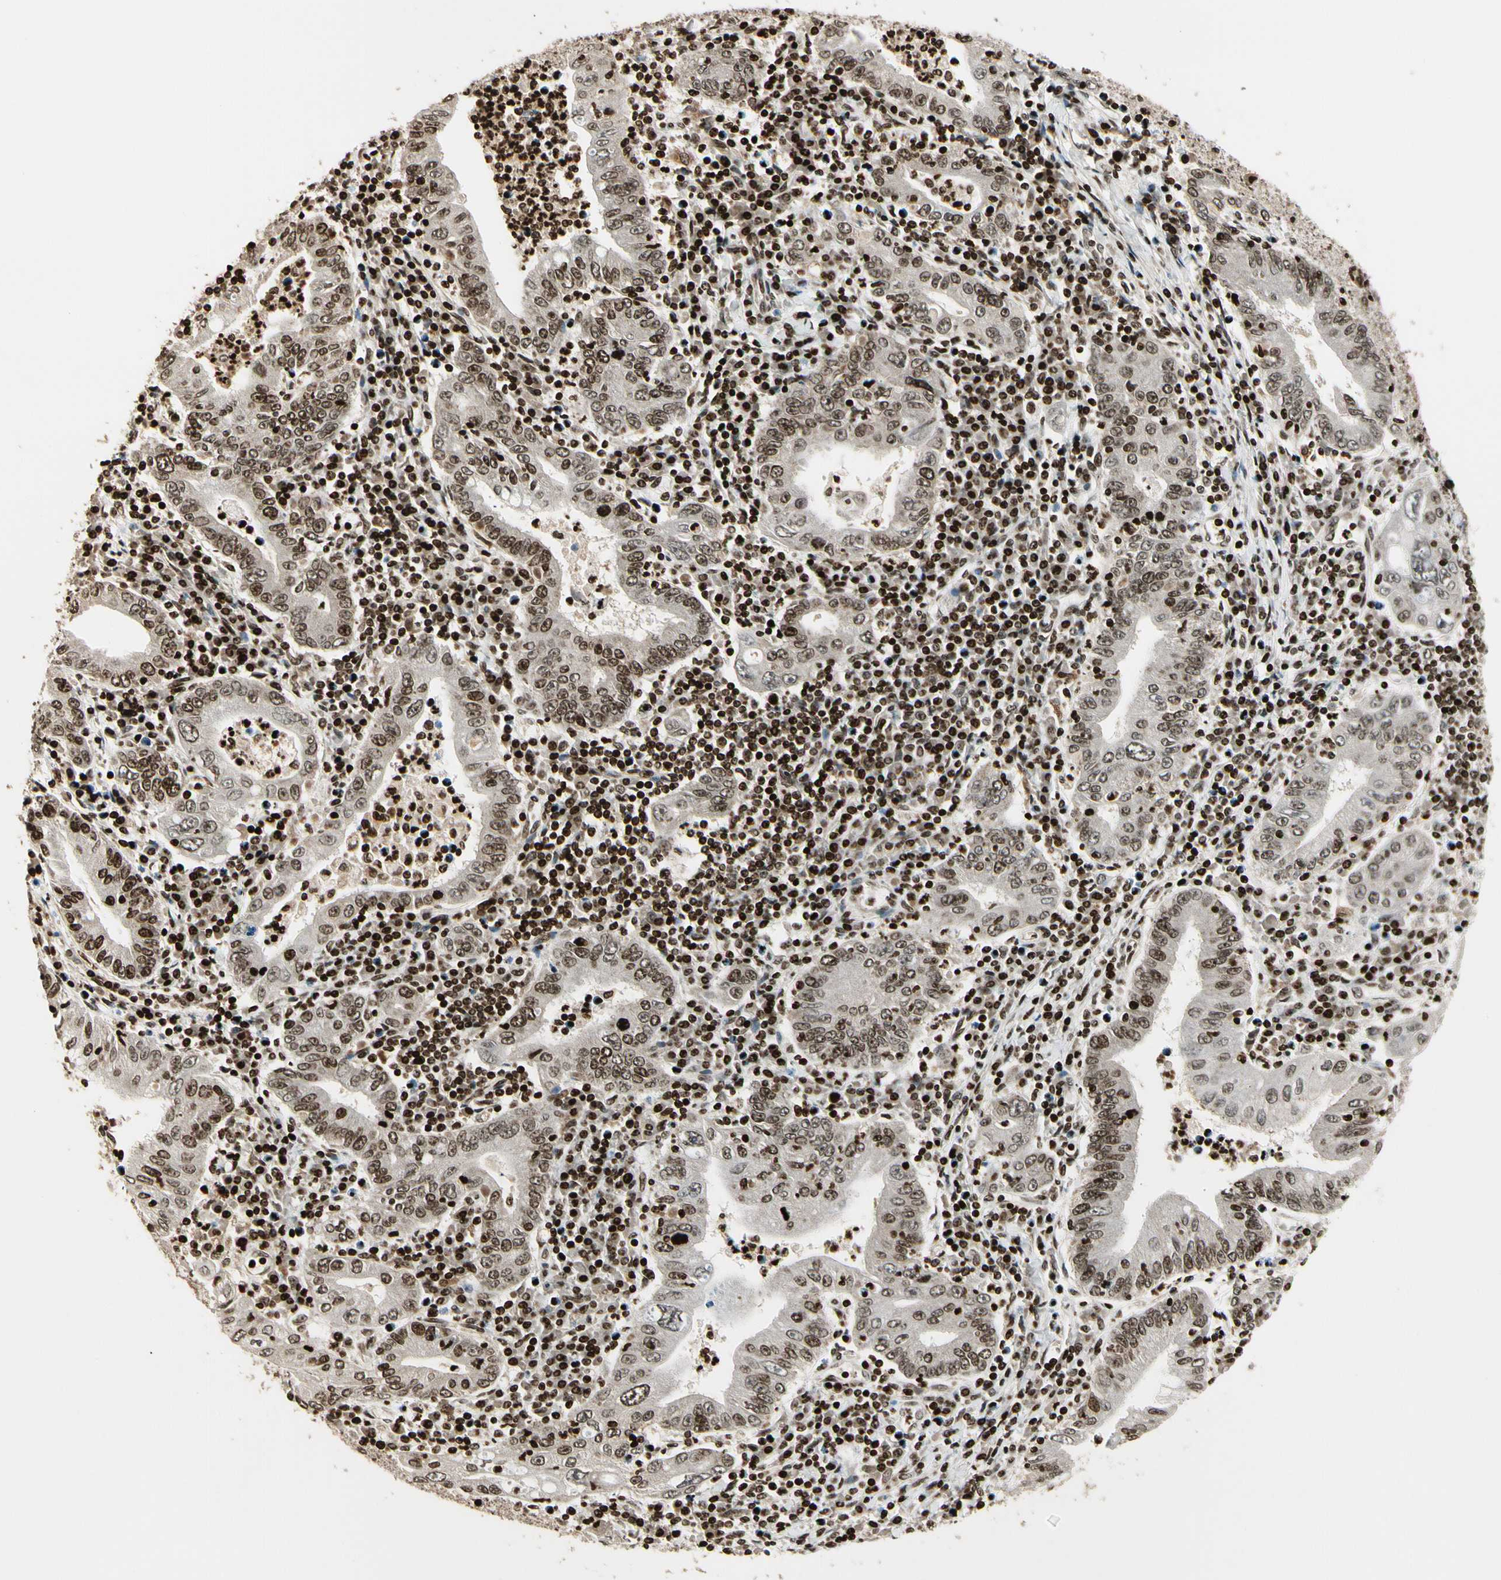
{"staining": {"intensity": "weak", "quantity": ">75%", "location": "nuclear"}, "tissue": "stomach cancer", "cell_type": "Tumor cells", "image_type": "cancer", "snomed": [{"axis": "morphology", "description": "Normal tissue, NOS"}, {"axis": "morphology", "description": "Adenocarcinoma, NOS"}, {"axis": "topography", "description": "Esophagus"}, {"axis": "topography", "description": "Stomach, upper"}, {"axis": "topography", "description": "Peripheral nerve tissue"}], "caption": "Stomach adenocarcinoma tissue reveals weak nuclear expression in approximately >75% of tumor cells, visualized by immunohistochemistry.", "gene": "TSHZ3", "patient": {"sex": "male", "age": 62}}